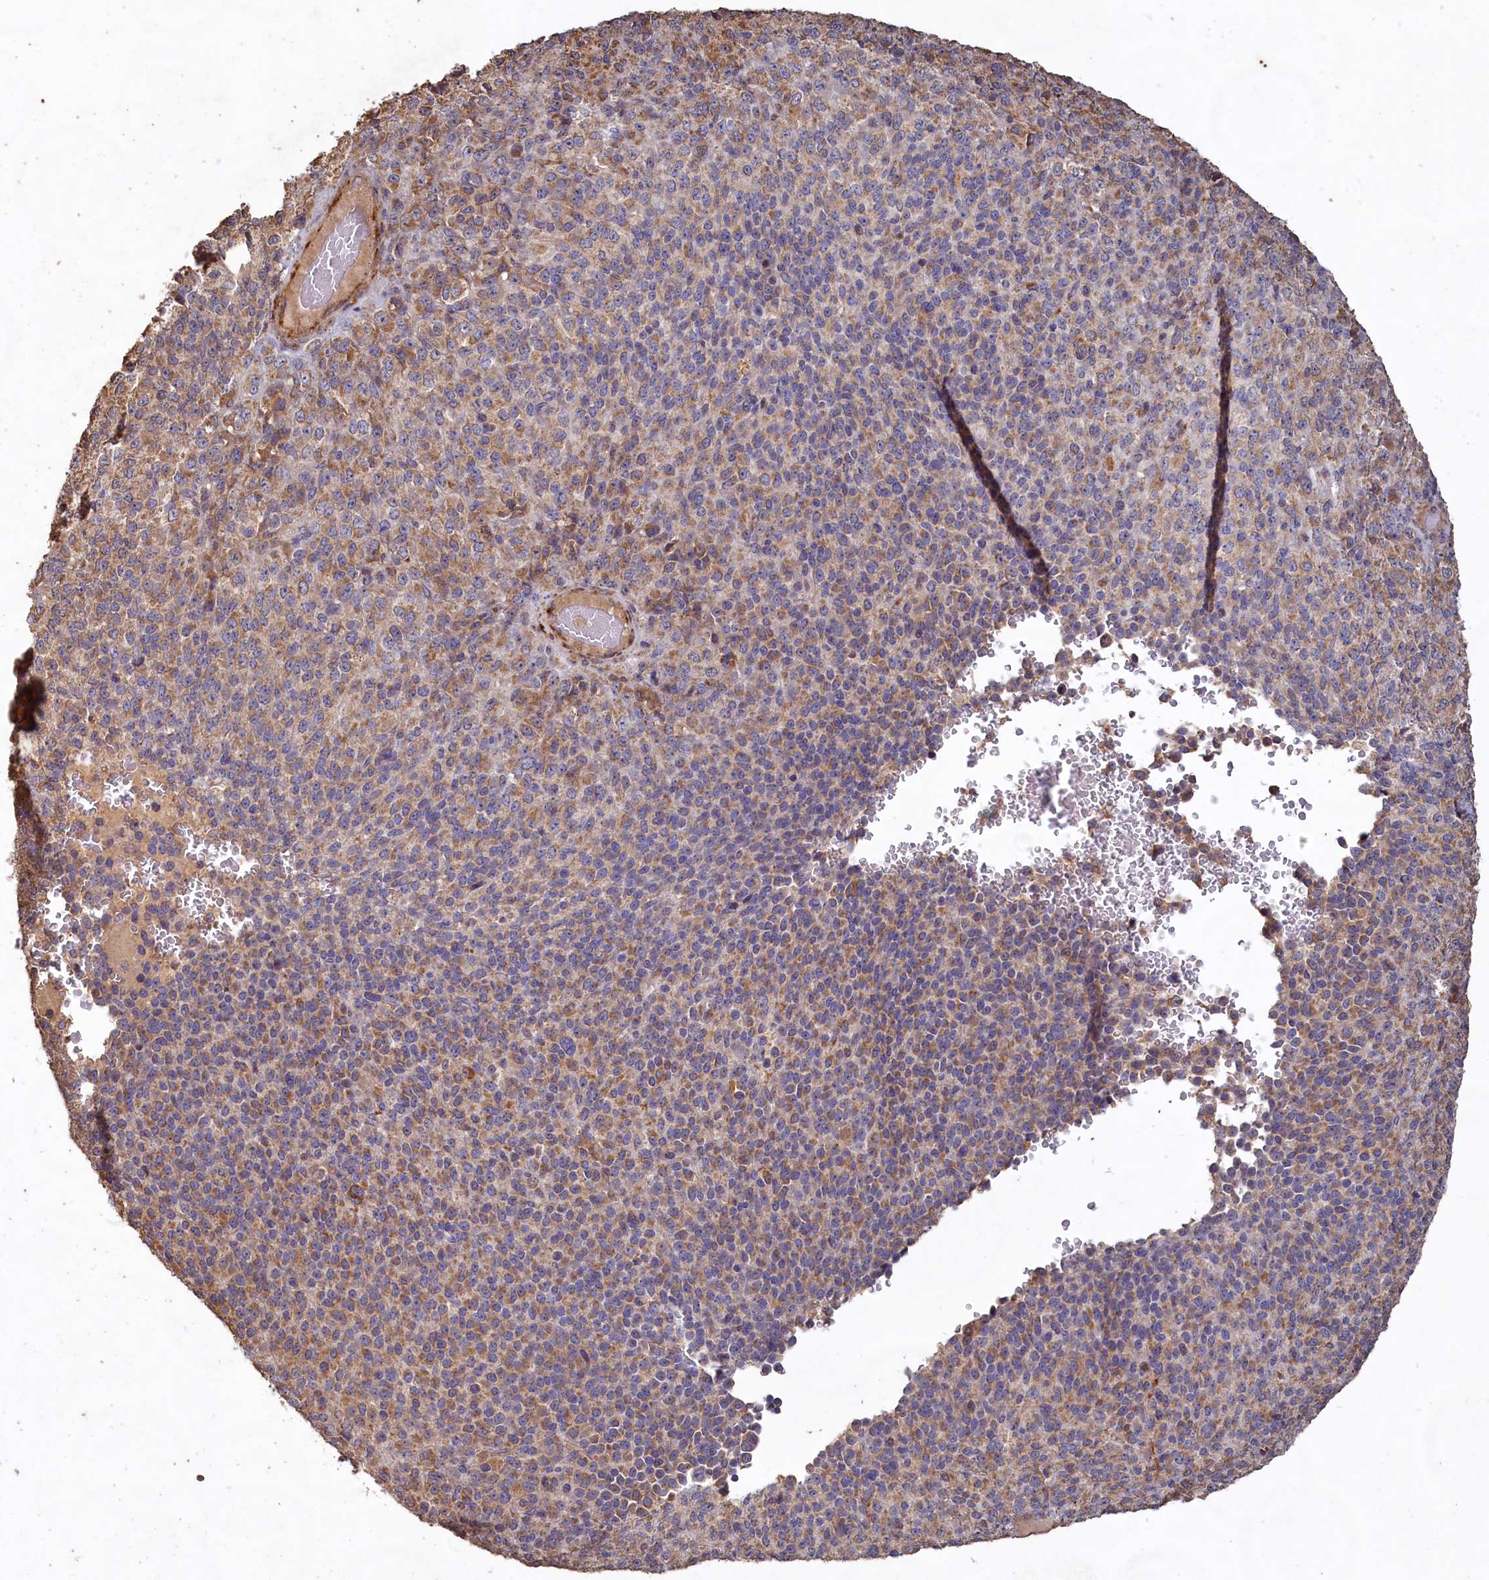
{"staining": {"intensity": "weak", "quantity": ">75%", "location": "cytoplasmic/membranous"}, "tissue": "melanoma", "cell_type": "Tumor cells", "image_type": "cancer", "snomed": [{"axis": "morphology", "description": "Malignant melanoma, Metastatic site"}, {"axis": "topography", "description": "Brain"}], "caption": "Tumor cells show weak cytoplasmic/membranous expression in about >75% of cells in malignant melanoma (metastatic site).", "gene": "FUNDC1", "patient": {"sex": "female", "age": 56}}